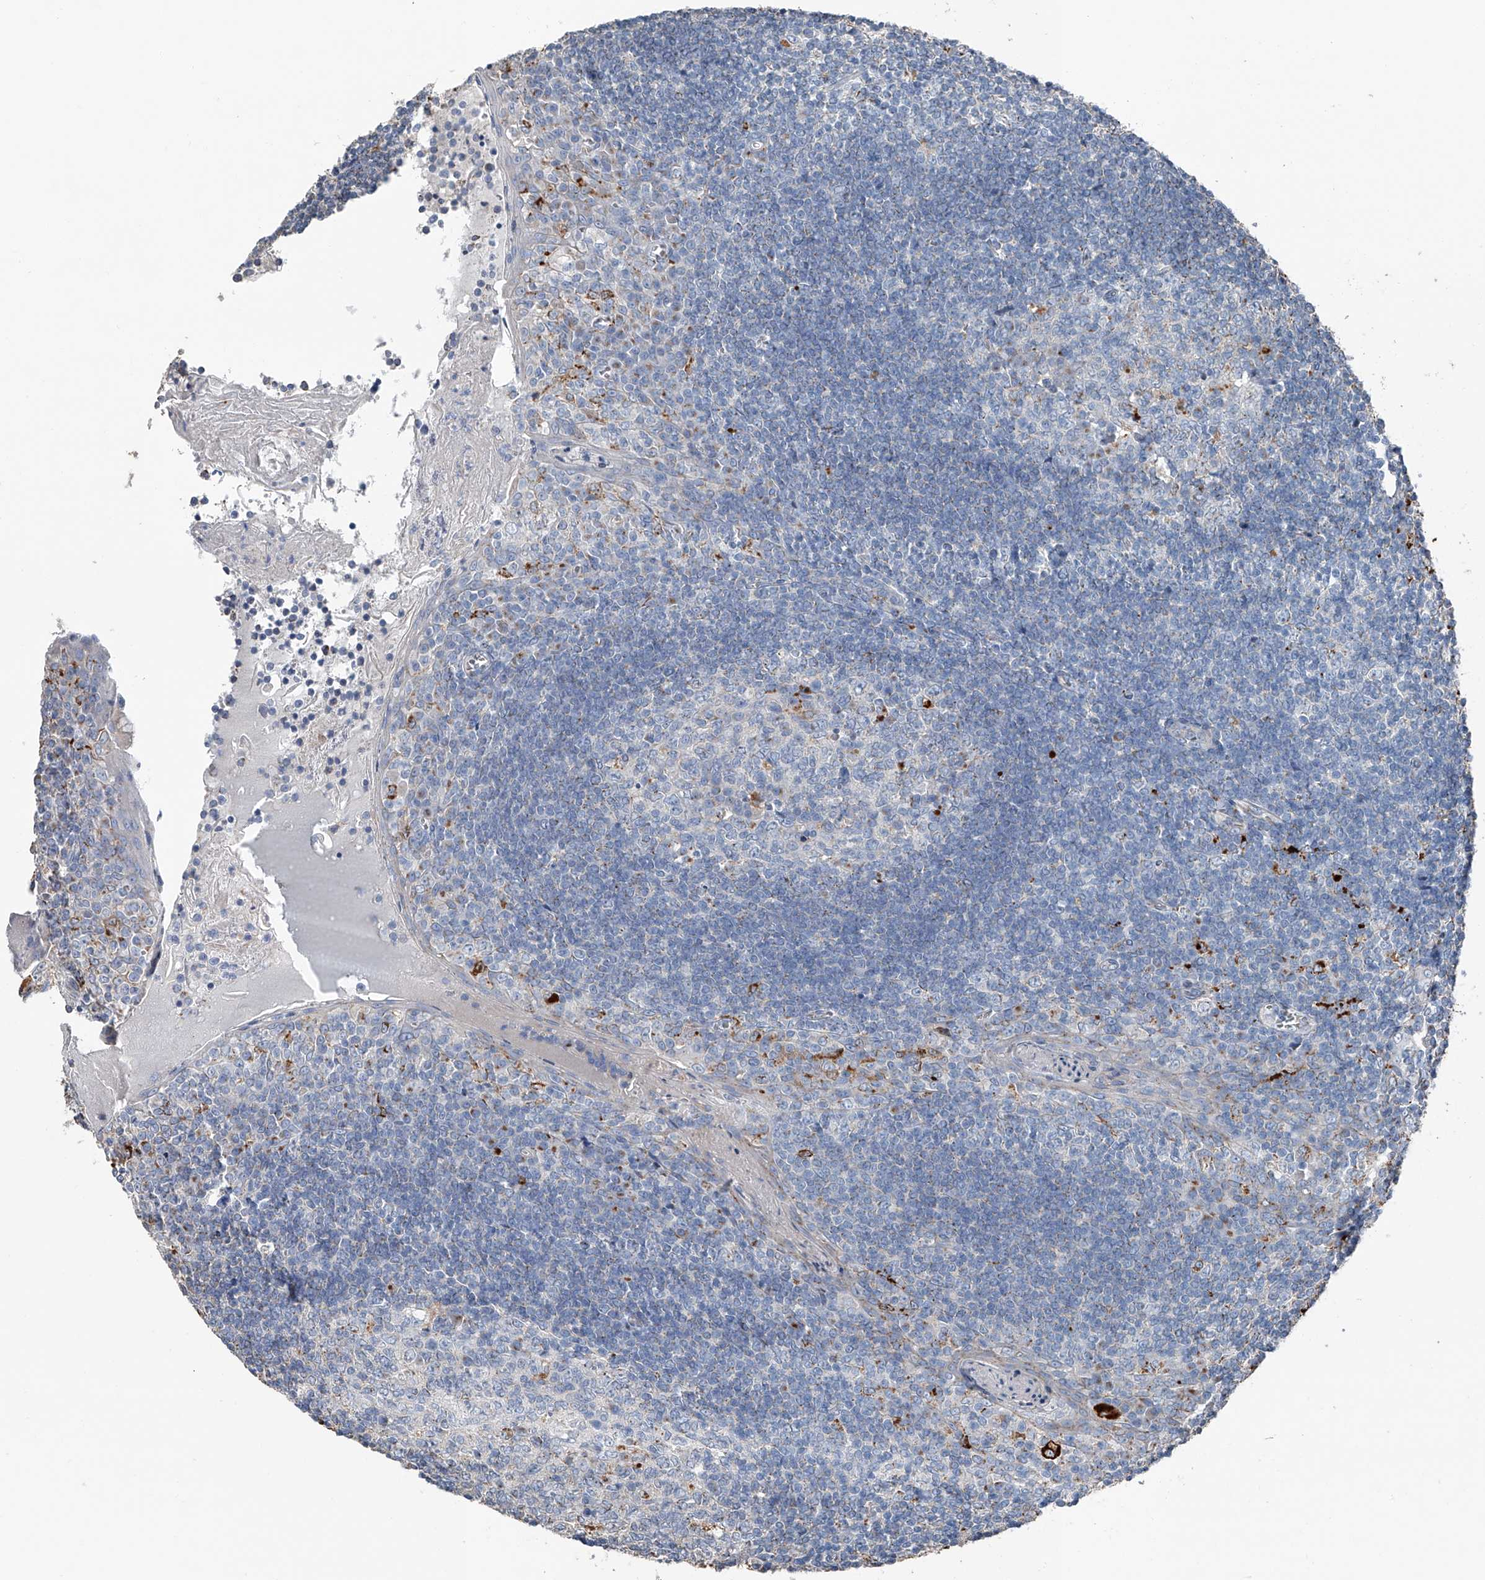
{"staining": {"intensity": "moderate", "quantity": "<25%", "location": "cytoplasmic/membranous"}, "tissue": "tonsil", "cell_type": "Germinal center cells", "image_type": "normal", "snomed": [{"axis": "morphology", "description": "Normal tissue, NOS"}, {"axis": "topography", "description": "Tonsil"}], "caption": "Protein expression analysis of benign human tonsil reveals moderate cytoplasmic/membranous positivity in about <25% of germinal center cells. The staining was performed using DAB, with brown indicating positive protein expression. Nuclei are stained blue with hematoxylin.", "gene": "ZNF772", "patient": {"sex": "male", "age": 27}}